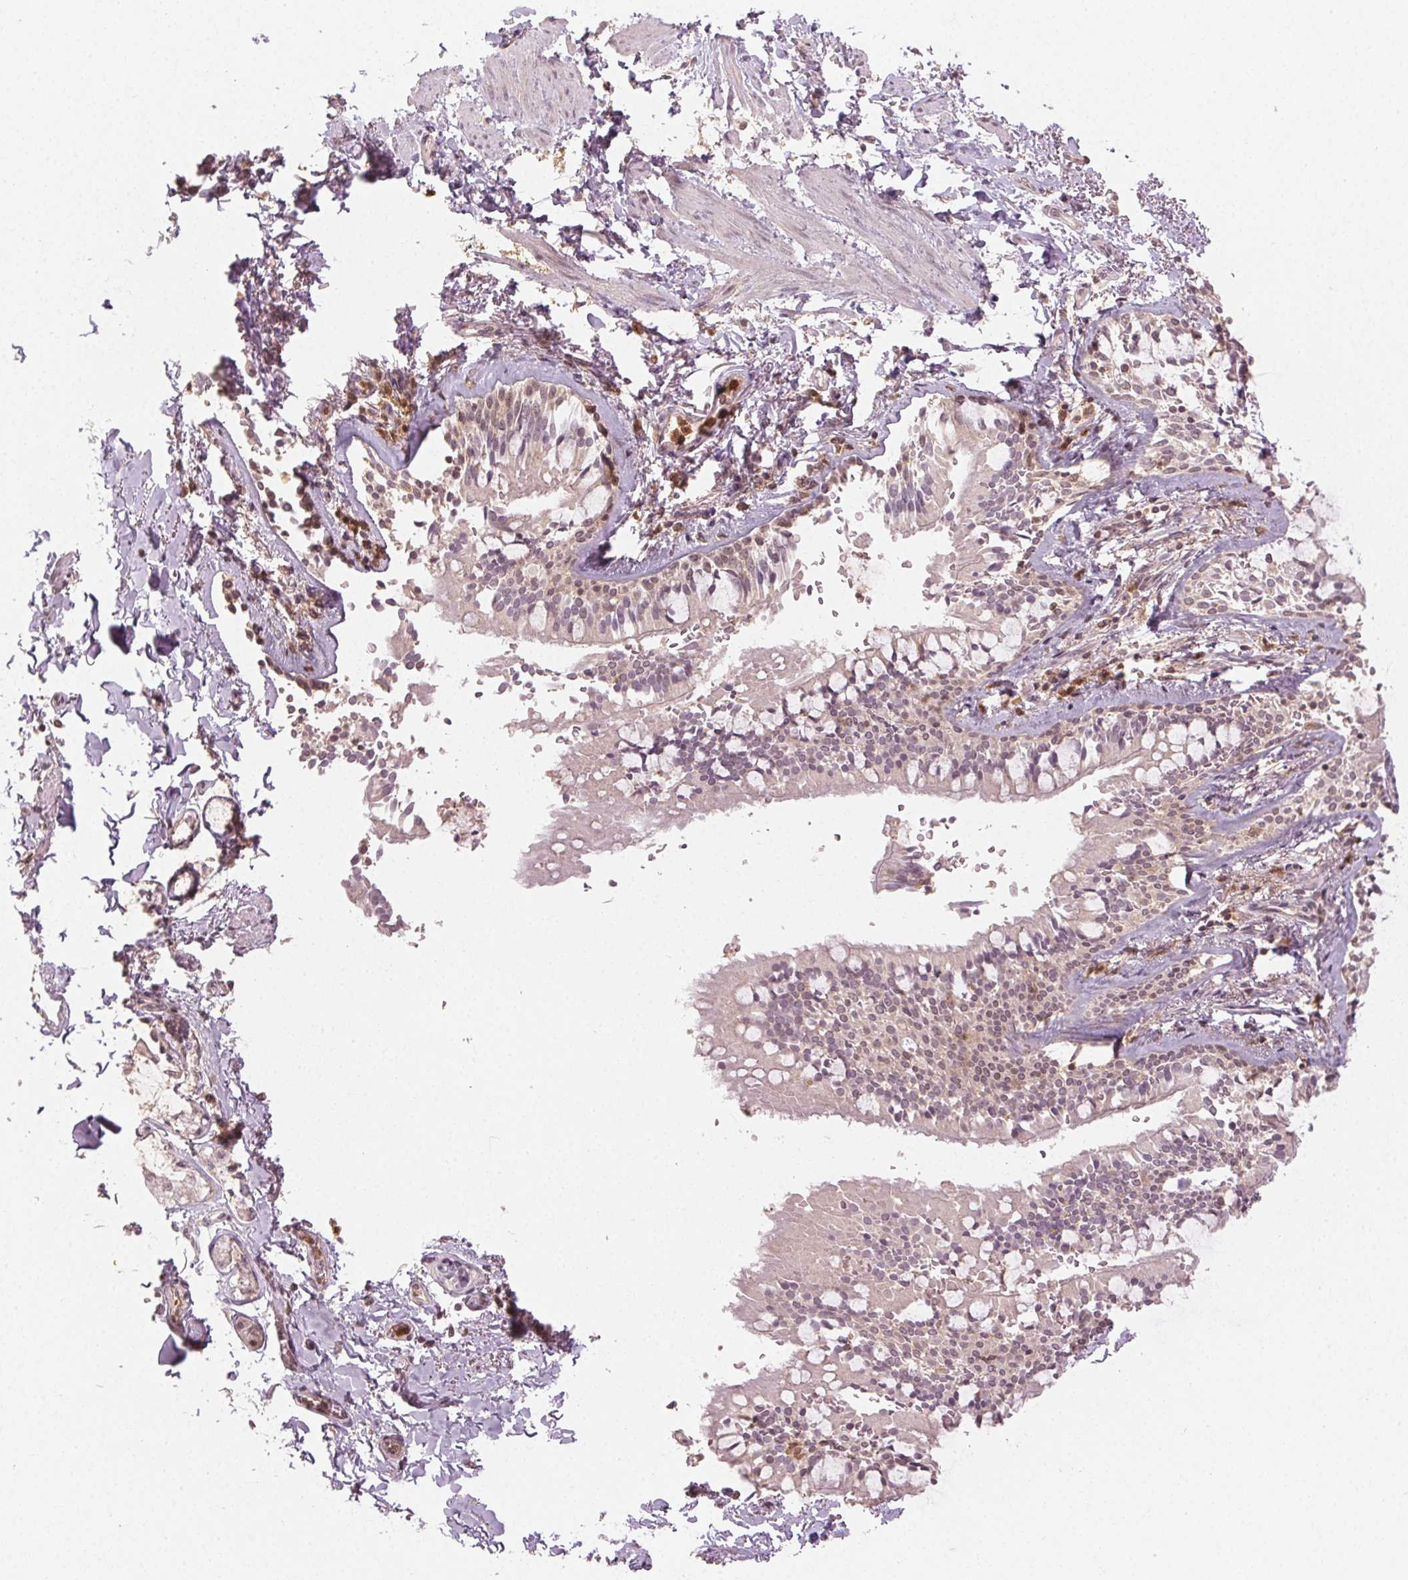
{"staining": {"intensity": "weak", "quantity": "<25%", "location": "cytoplasmic/membranous"}, "tissue": "soft tissue", "cell_type": "Chondrocytes", "image_type": "normal", "snomed": [{"axis": "morphology", "description": "Normal tissue, NOS"}, {"axis": "topography", "description": "Cartilage tissue"}, {"axis": "topography", "description": "Bronchus"}, {"axis": "topography", "description": "Peripheral nerve tissue"}], "caption": "This is a photomicrograph of IHC staining of unremarkable soft tissue, which shows no positivity in chondrocytes.", "gene": "MAPK14", "patient": {"sex": "male", "age": 67}}